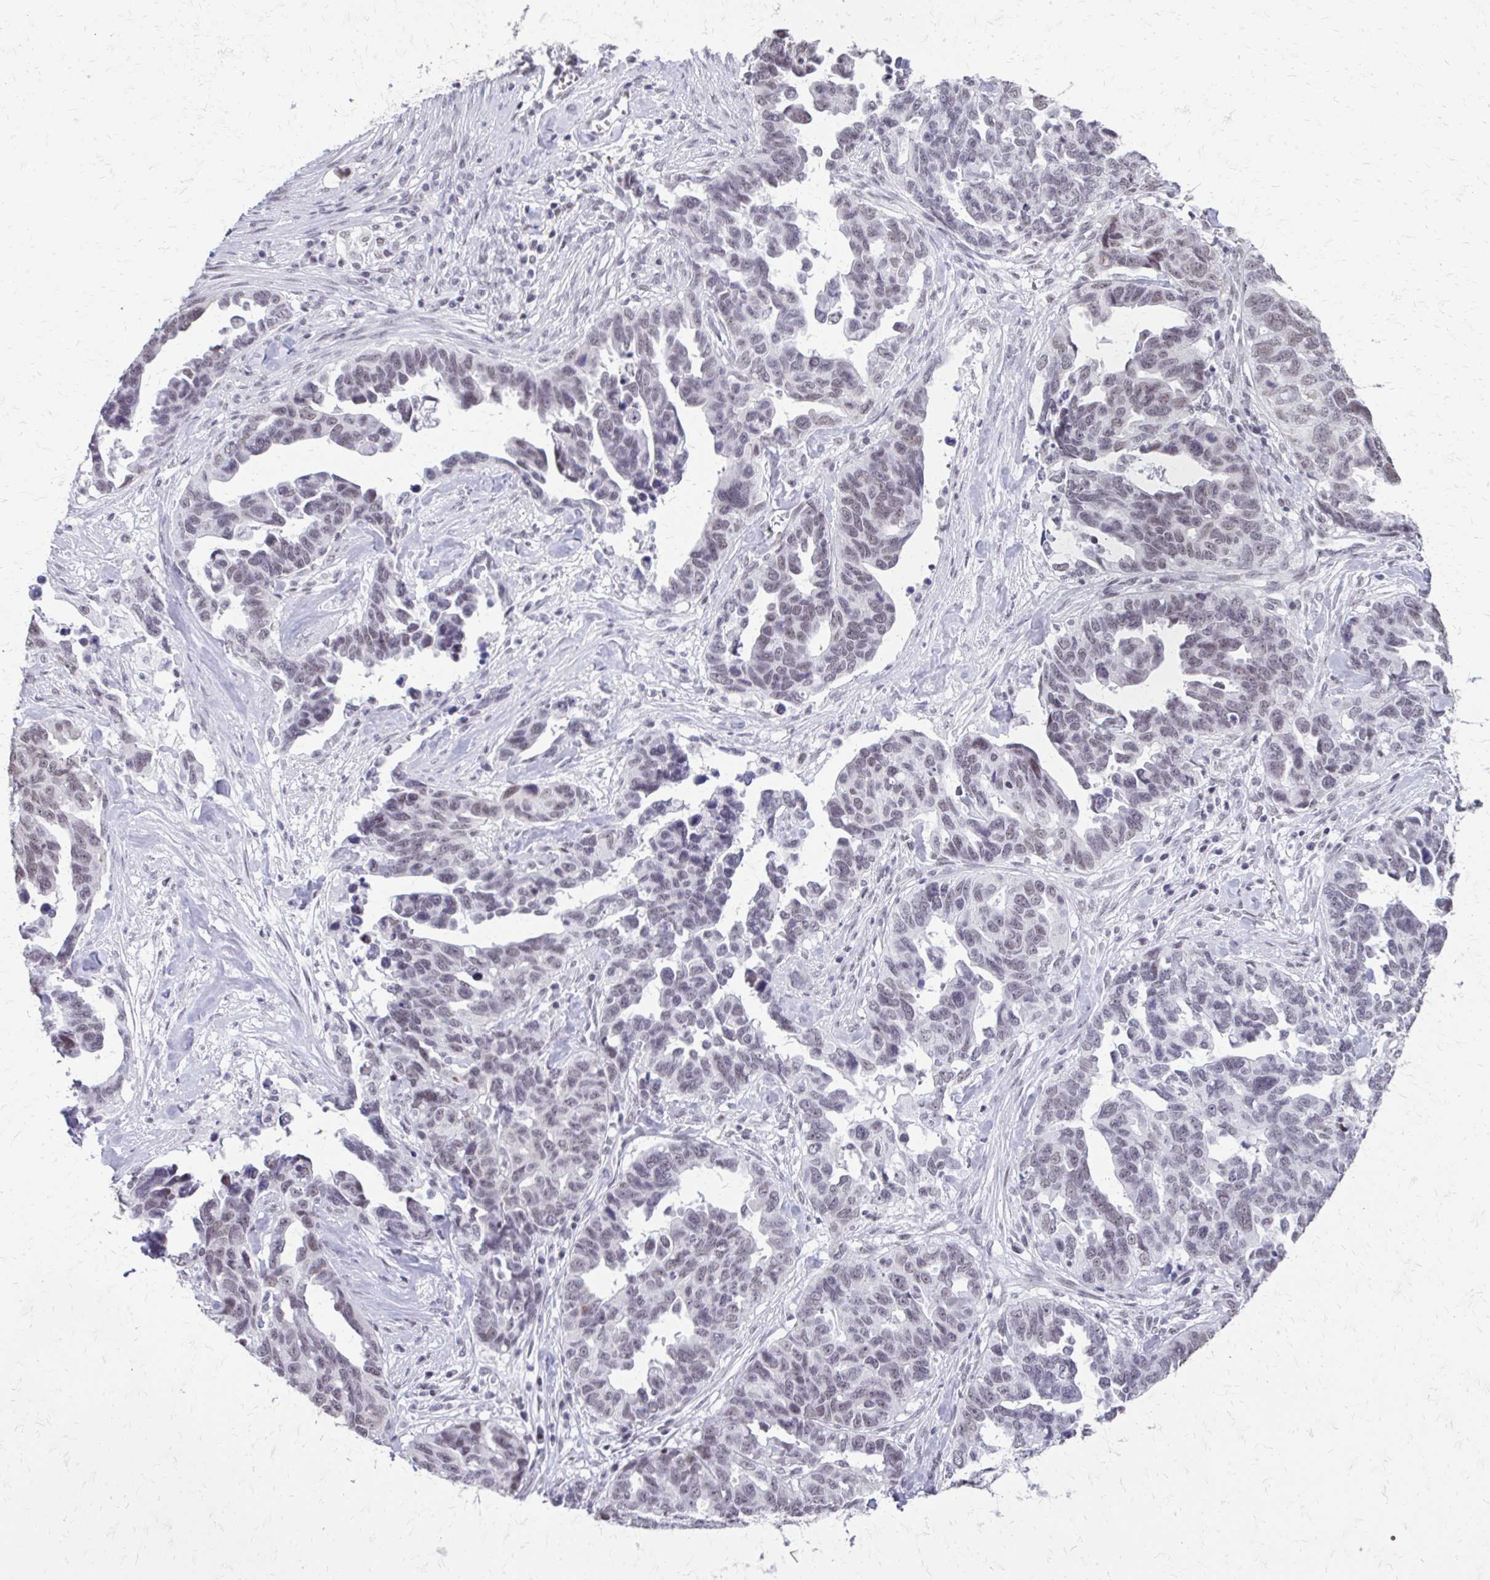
{"staining": {"intensity": "weak", "quantity": "25%-75%", "location": "nuclear"}, "tissue": "ovarian cancer", "cell_type": "Tumor cells", "image_type": "cancer", "snomed": [{"axis": "morphology", "description": "Cystadenocarcinoma, serous, NOS"}, {"axis": "topography", "description": "Ovary"}], "caption": "This photomicrograph shows immunohistochemistry (IHC) staining of human ovarian cancer, with low weak nuclear positivity in about 25%-75% of tumor cells.", "gene": "SS18", "patient": {"sex": "female", "age": 69}}